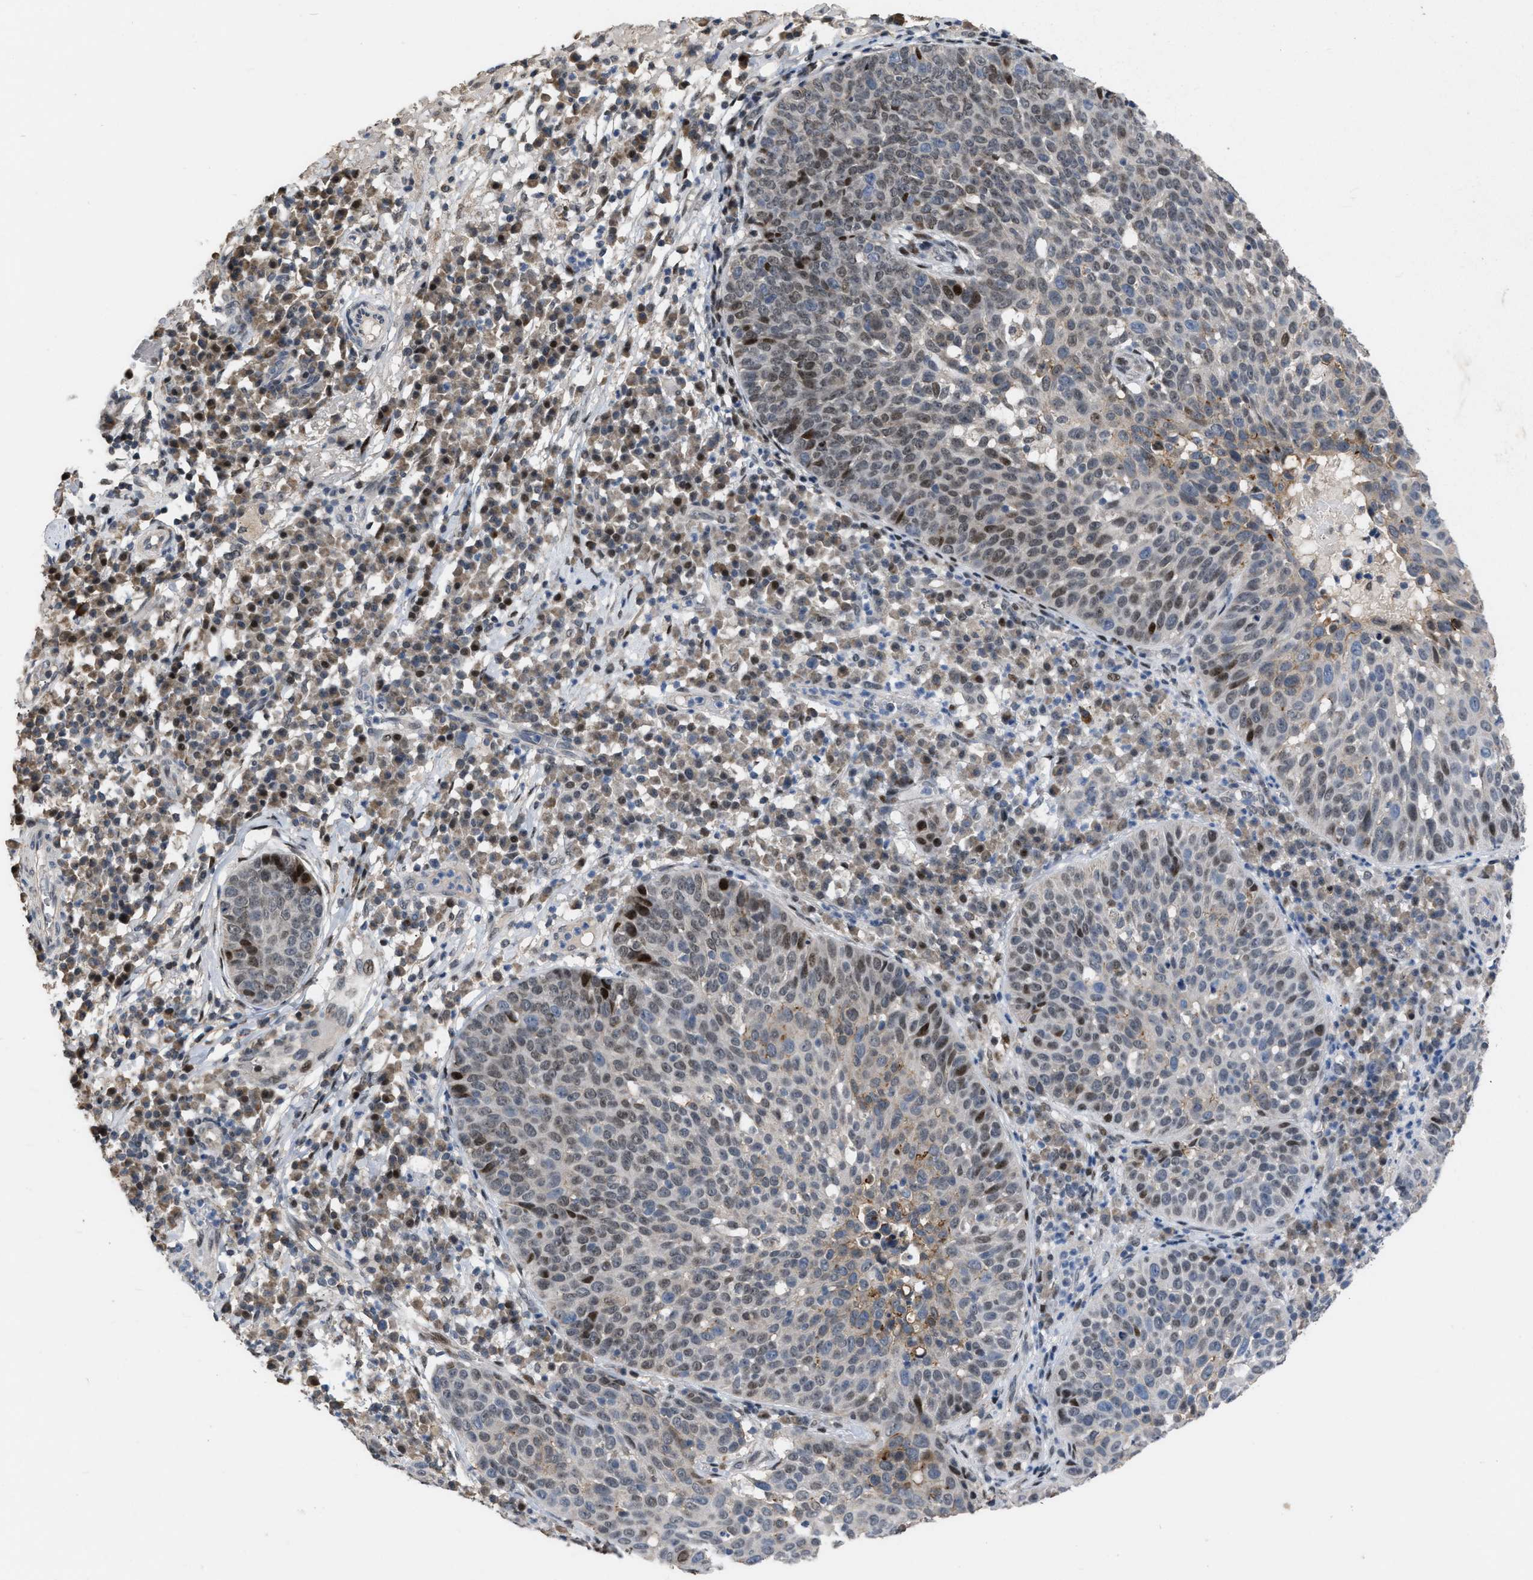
{"staining": {"intensity": "strong", "quantity": "<25%", "location": "nuclear"}, "tissue": "skin cancer", "cell_type": "Tumor cells", "image_type": "cancer", "snomed": [{"axis": "morphology", "description": "Squamous cell carcinoma in situ, NOS"}, {"axis": "morphology", "description": "Squamous cell carcinoma, NOS"}, {"axis": "topography", "description": "Skin"}], "caption": "Immunohistochemistry of human skin squamous cell carcinoma displays medium levels of strong nuclear expression in approximately <25% of tumor cells.", "gene": "SETDB1", "patient": {"sex": "male", "age": 93}}